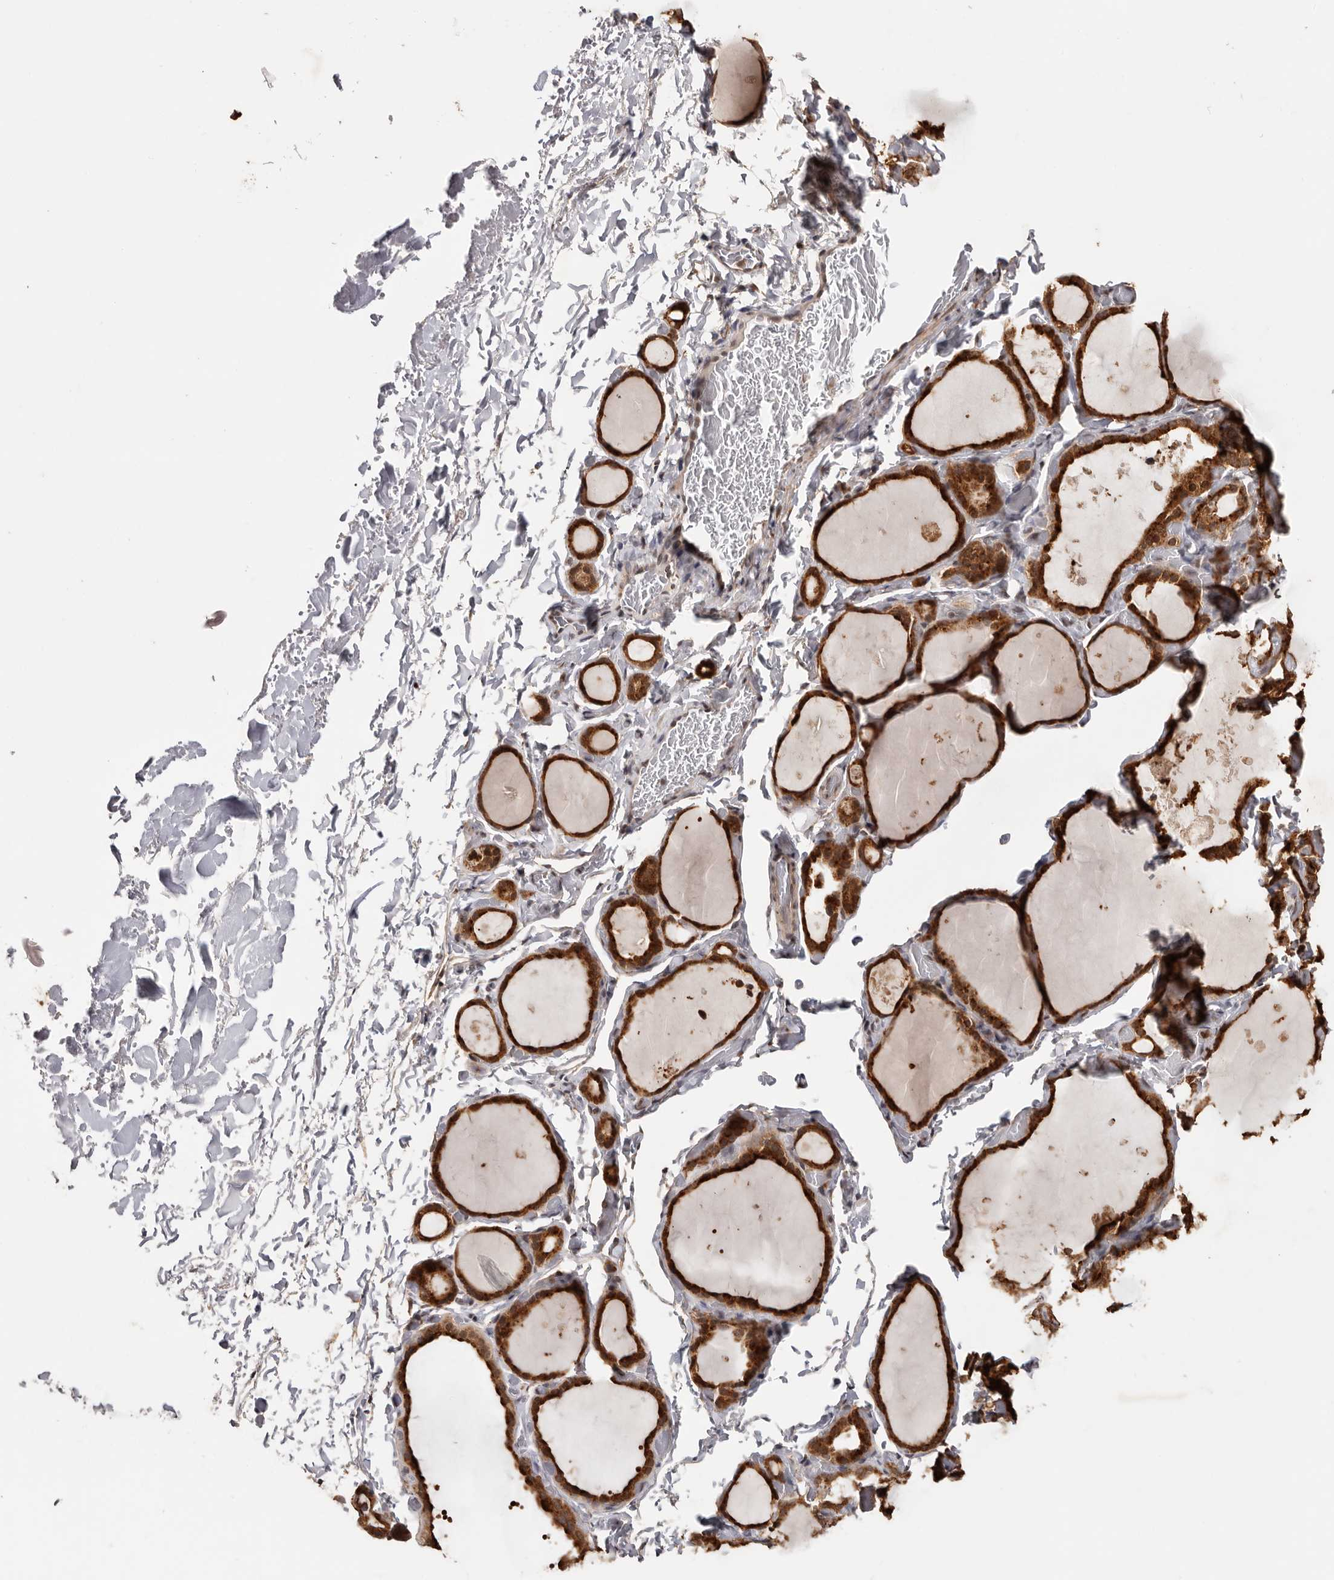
{"staining": {"intensity": "strong", "quantity": ">75%", "location": "cytoplasmic/membranous,nuclear"}, "tissue": "thyroid gland", "cell_type": "Glandular cells", "image_type": "normal", "snomed": [{"axis": "morphology", "description": "Normal tissue, NOS"}, {"axis": "topography", "description": "Thyroid gland"}], "caption": "Glandular cells demonstrate high levels of strong cytoplasmic/membranous,nuclear expression in about >75% of cells in benign human thyroid gland. (DAB IHC, brown staining for protein, blue staining for nuclei).", "gene": "ZNF83", "patient": {"sex": "female", "age": 44}}